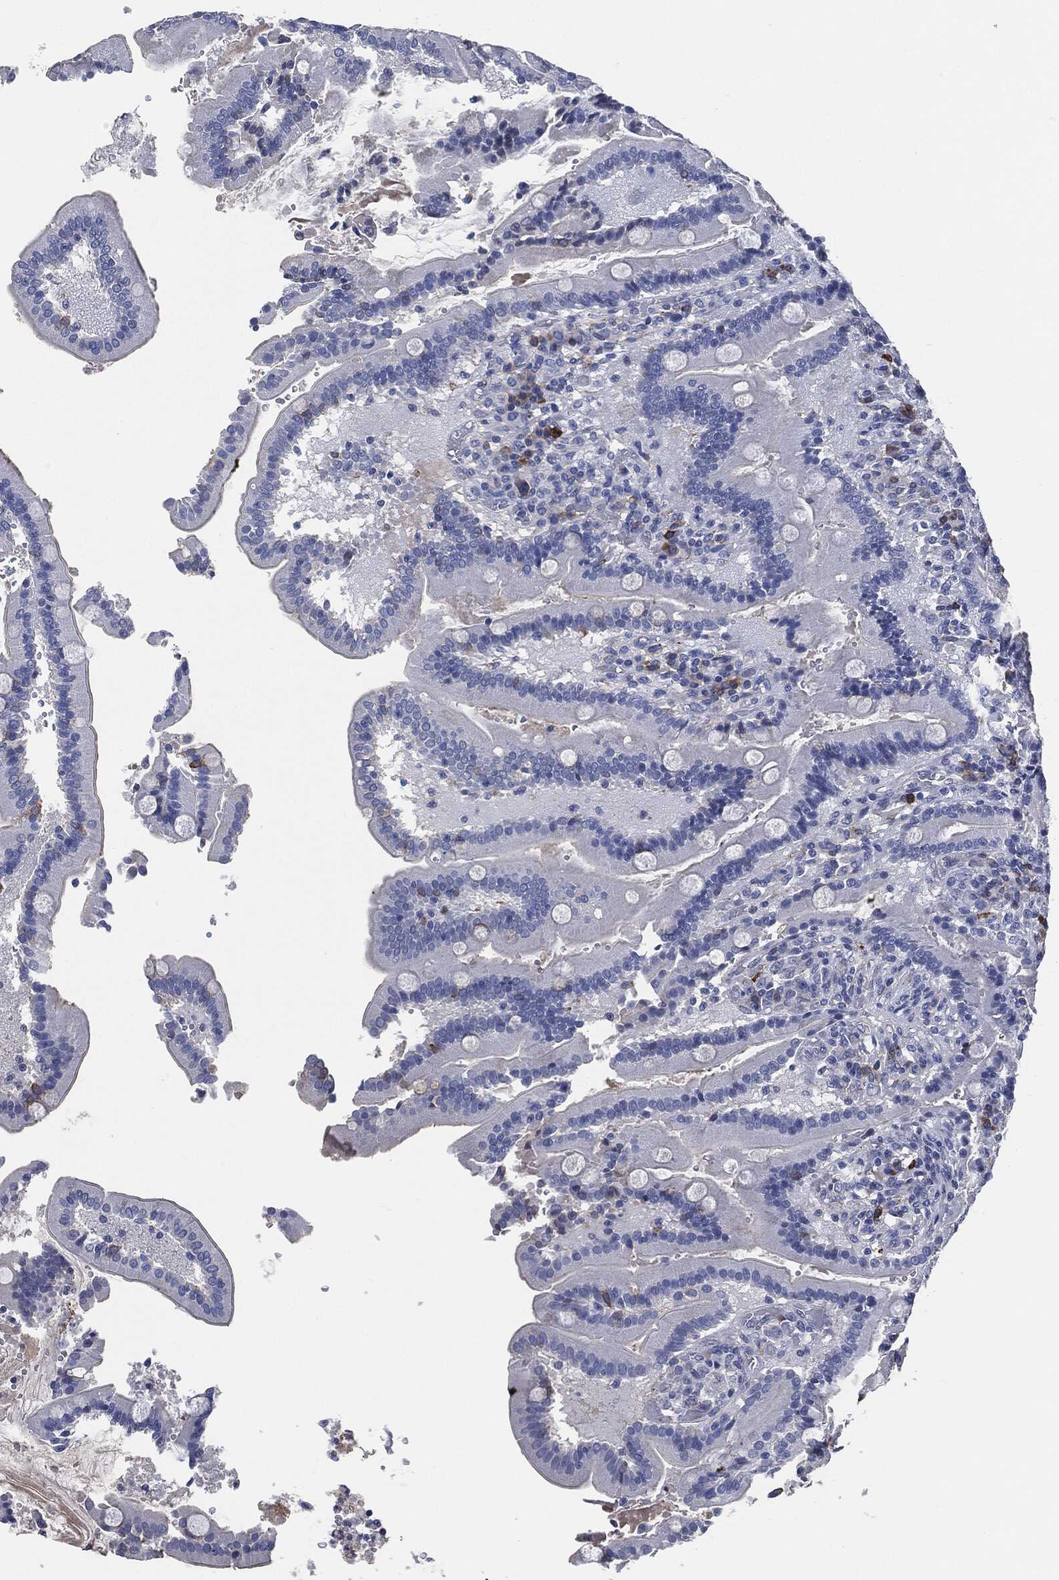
{"staining": {"intensity": "negative", "quantity": "none", "location": "none"}, "tissue": "duodenum", "cell_type": "Glandular cells", "image_type": "normal", "snomed": [{"axis": "morphology", "description": "Normal tissue, NOS"}, {"axis": "topography", "description": "Duodenum"}], "caption": "Human duodenum stained for a protein using immunohistochemistry reveals no staining in glandular cells.", "gene": "CD27", "patient": {"sex": "female", "age": 62}}